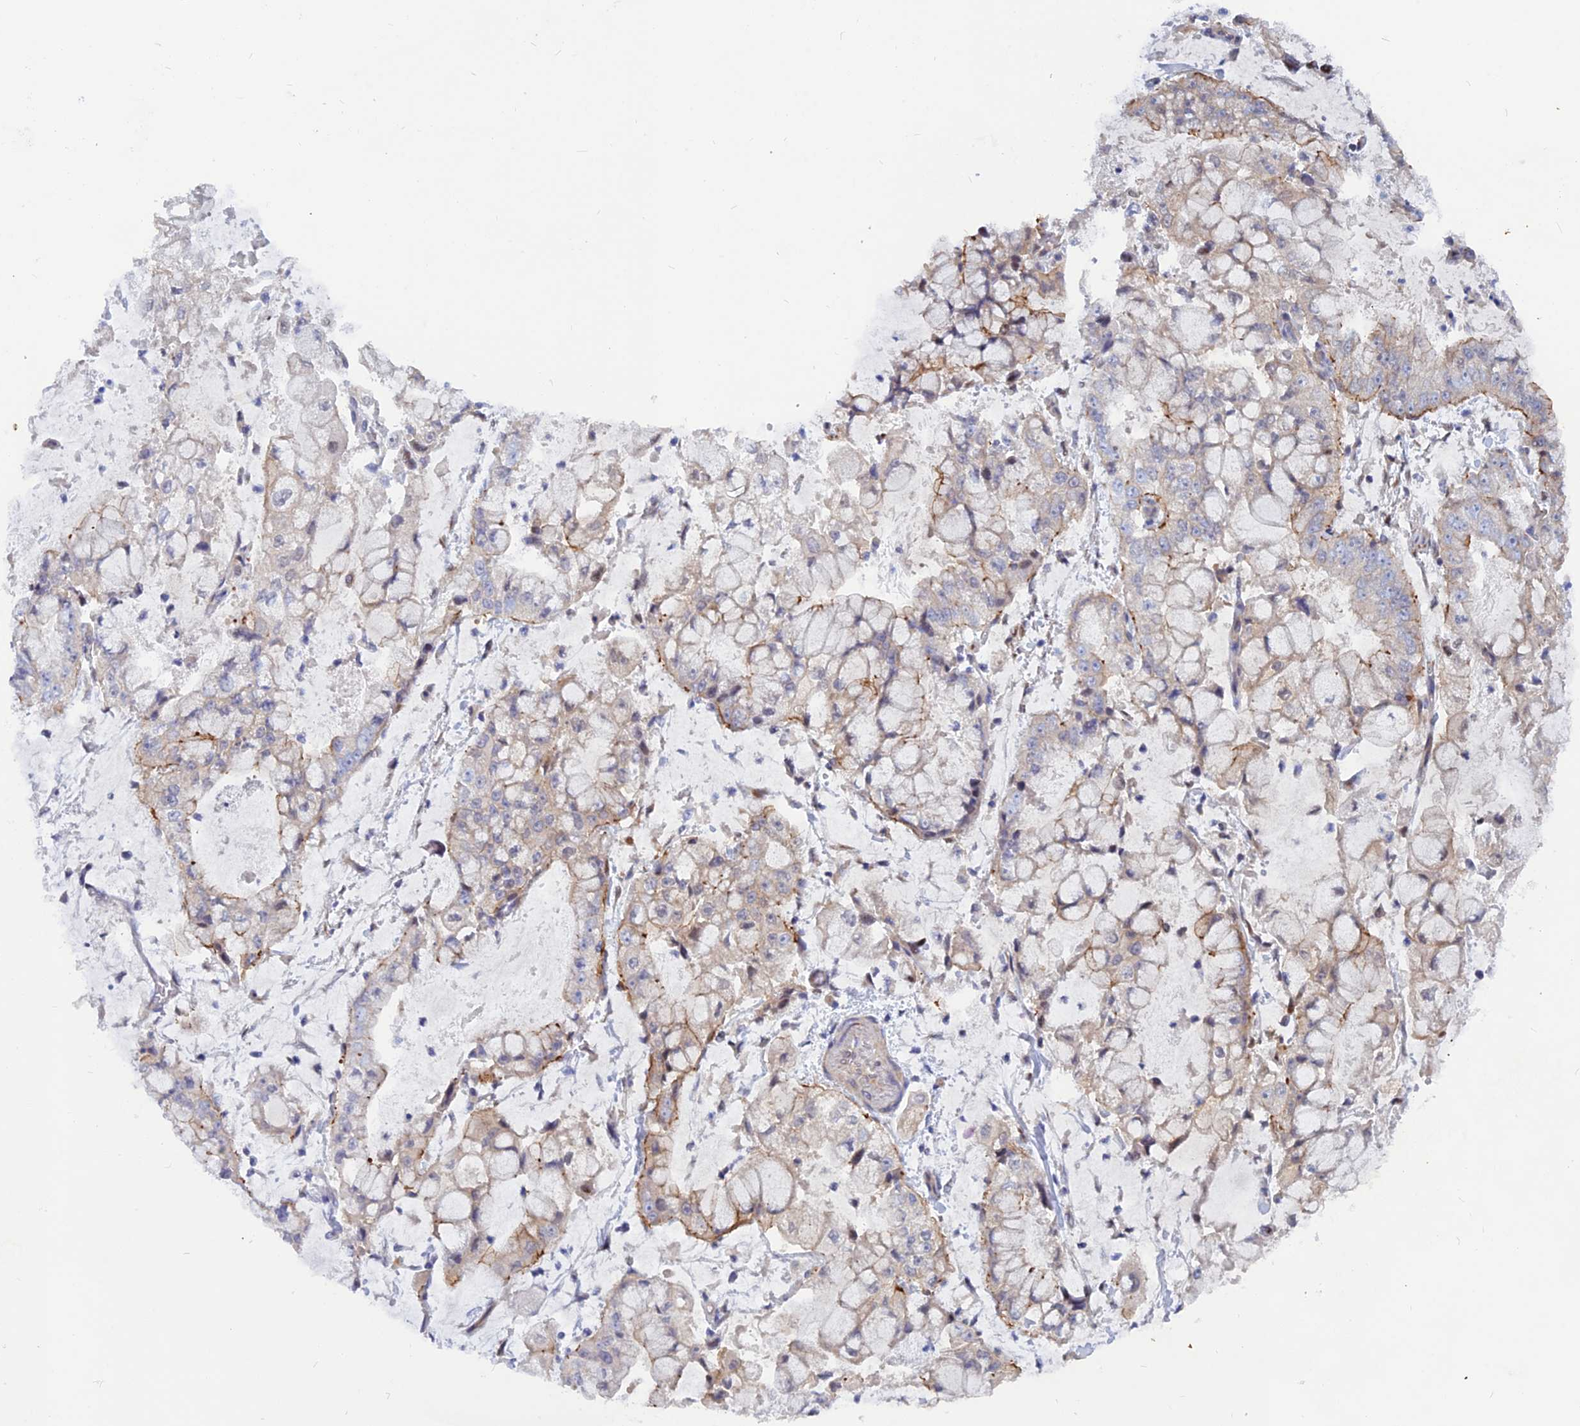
{"staining": {"intensity": "moderate", "quantity": "<25%", "location": "cytoplasmic/membranous"}, "tissue": "stomach cancer", "cell_type": "Tumor cells", "image_type": "cancer", "snomed": [{"axis": "morphology", "description": "Adenocarcinoma, NOS"}, {"axis": "topography", "description": "Stomach"}], "caption": "Tumor cells reveal moderate cytoplasmic/membranous positivity in about <25% of cells in stomach adenocarcinoma.", "gene": "DNAJC16", "patient": {"sex": "male", "age": 76}}